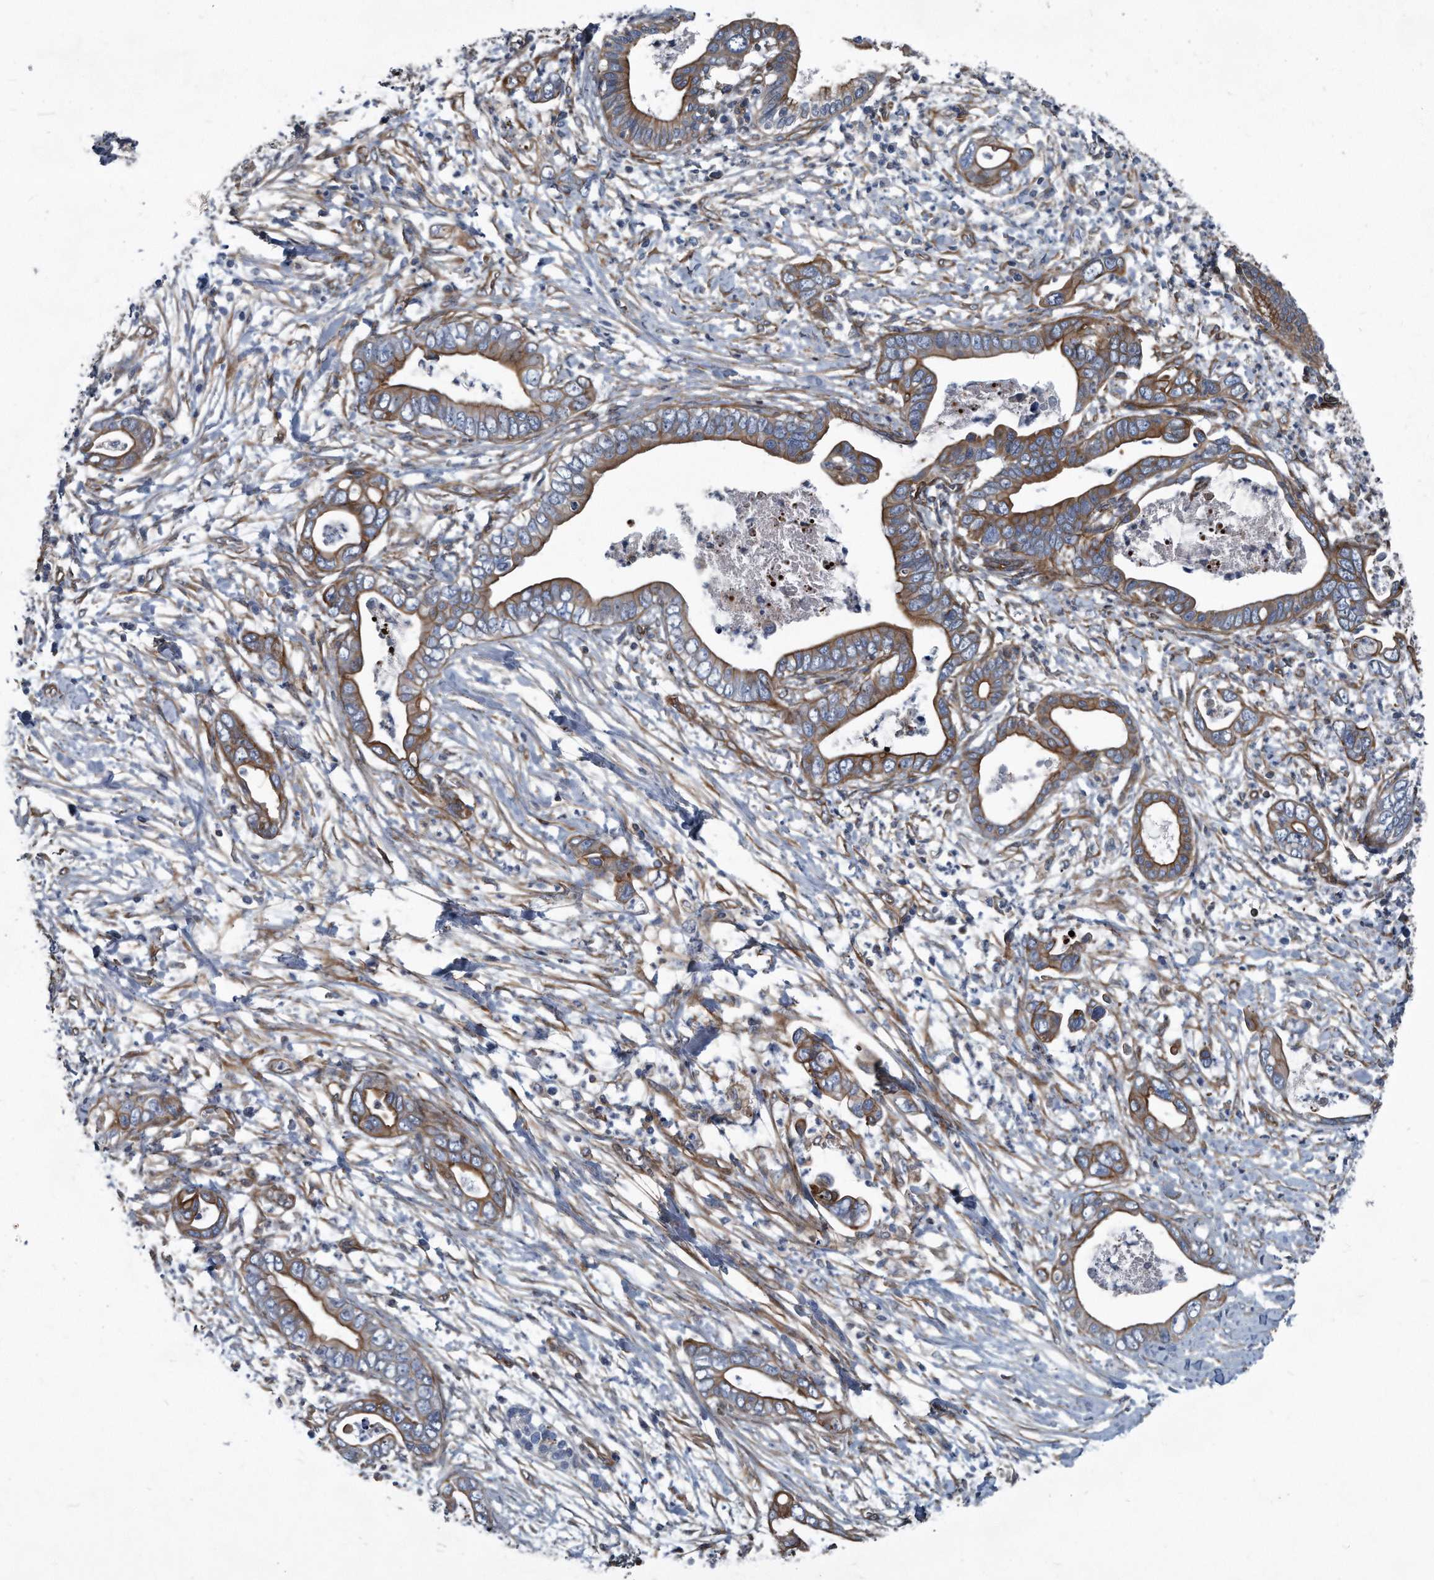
{"staining": {"intensity": "moderate", "quantity": ">75%", "location": "cytoplasmic/membranous"}, "tissue": "pancreatic cancer", "cell_type": "Tumor cells", "image_type": "cancer", "snomed": [{"axis": "morphology", "description": "Adenocarcinoma, NOS"}, {"axis": "topography", "description": "Pancreas"}], "caption": "Immunohistochemical staining of pancreatic adenocarcinoma demonstrates medium levels of moderate cytoplasmic/membranous staining in about >75% of tumor cells.", "gene": "PLEC", "patient": {"sex": "male", "age": 75}}